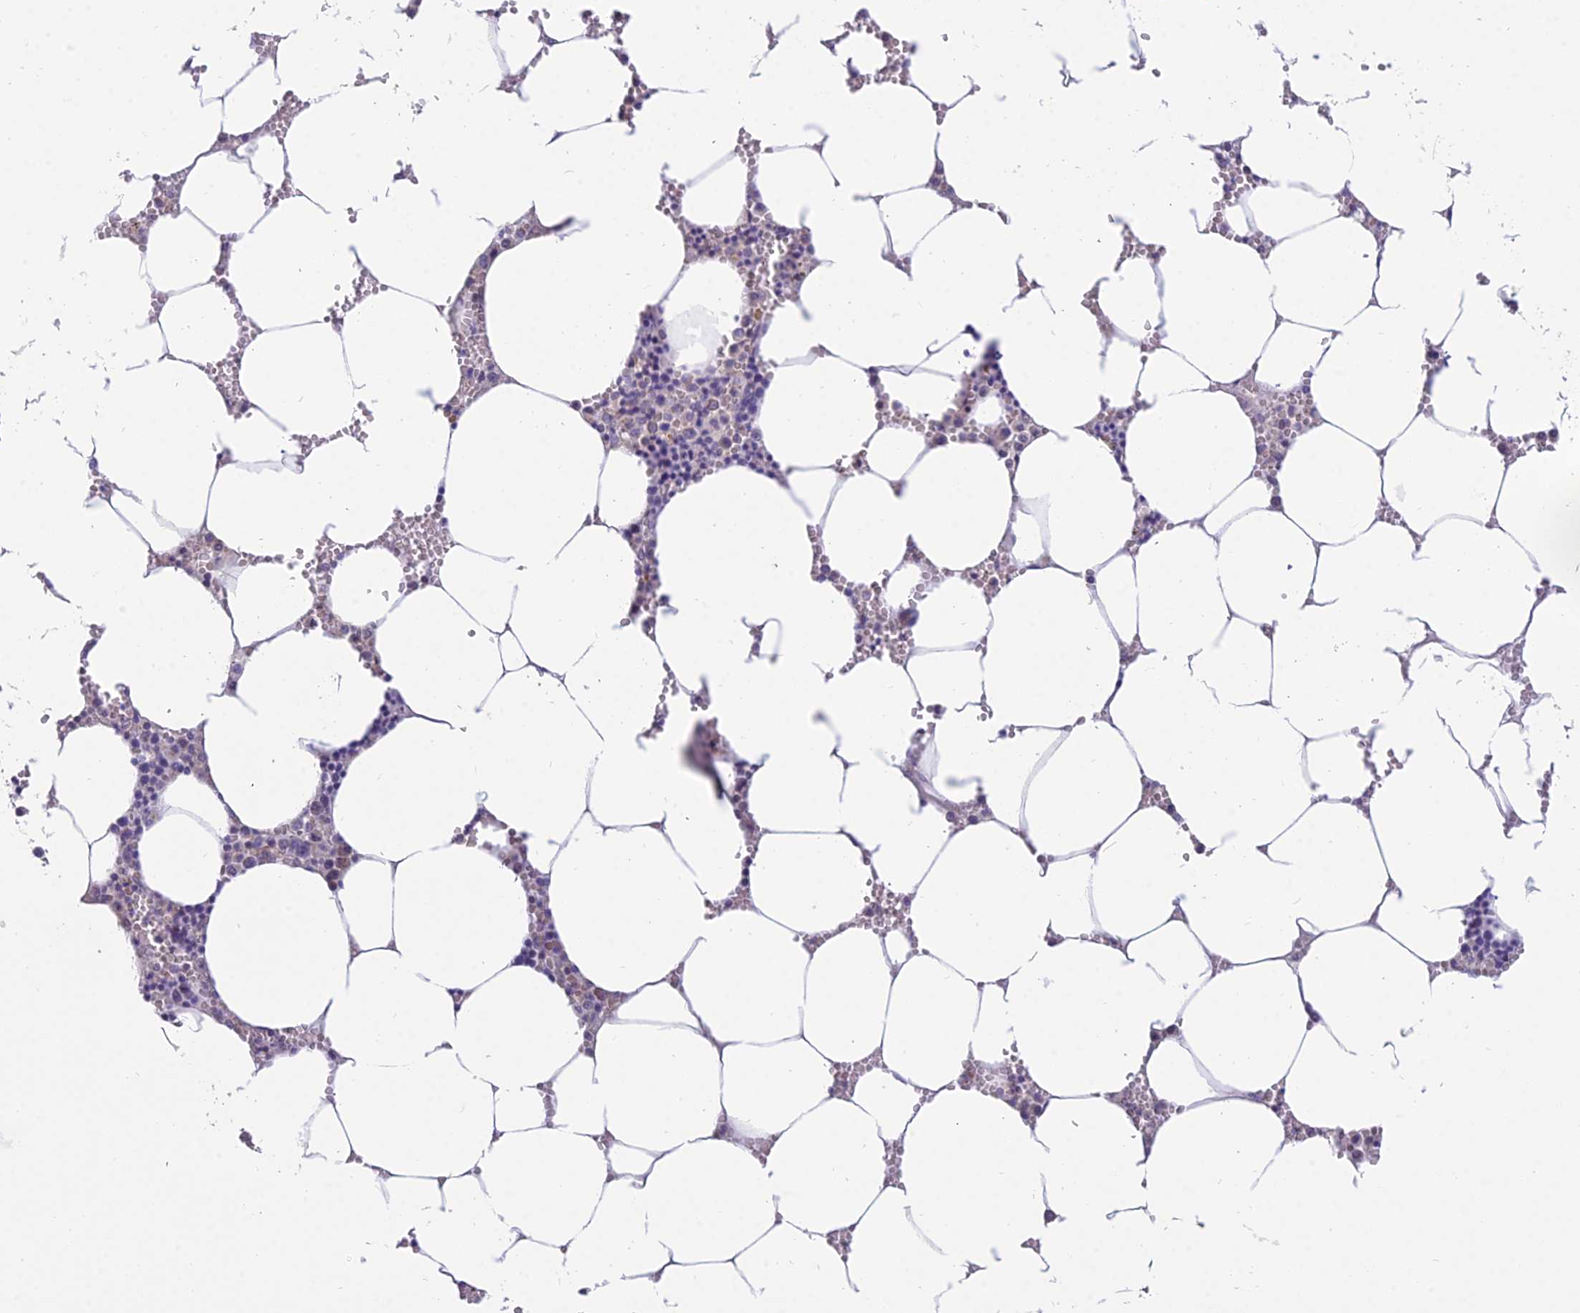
{"staining": {"intensity": "negative", "quantity": "none", "location": "none"}, "tissue": "bone marrow", "cell_type": "Hematopoietic cells", "image_type": "normal", "snomed": [{"axis": "morphology", "description": "Normal tissue, NOS"}, {"axis": "topography", "description": "Bone marrow"}], "caption": "High power microscopy photomicrograph of an immunohistochemistry (IHC) image of unremarkable bone marrow, revealing no significant expression in hematopoietic cells.", "gene": "CFAP206", "patient": {"sex": "male", "age": 70}}